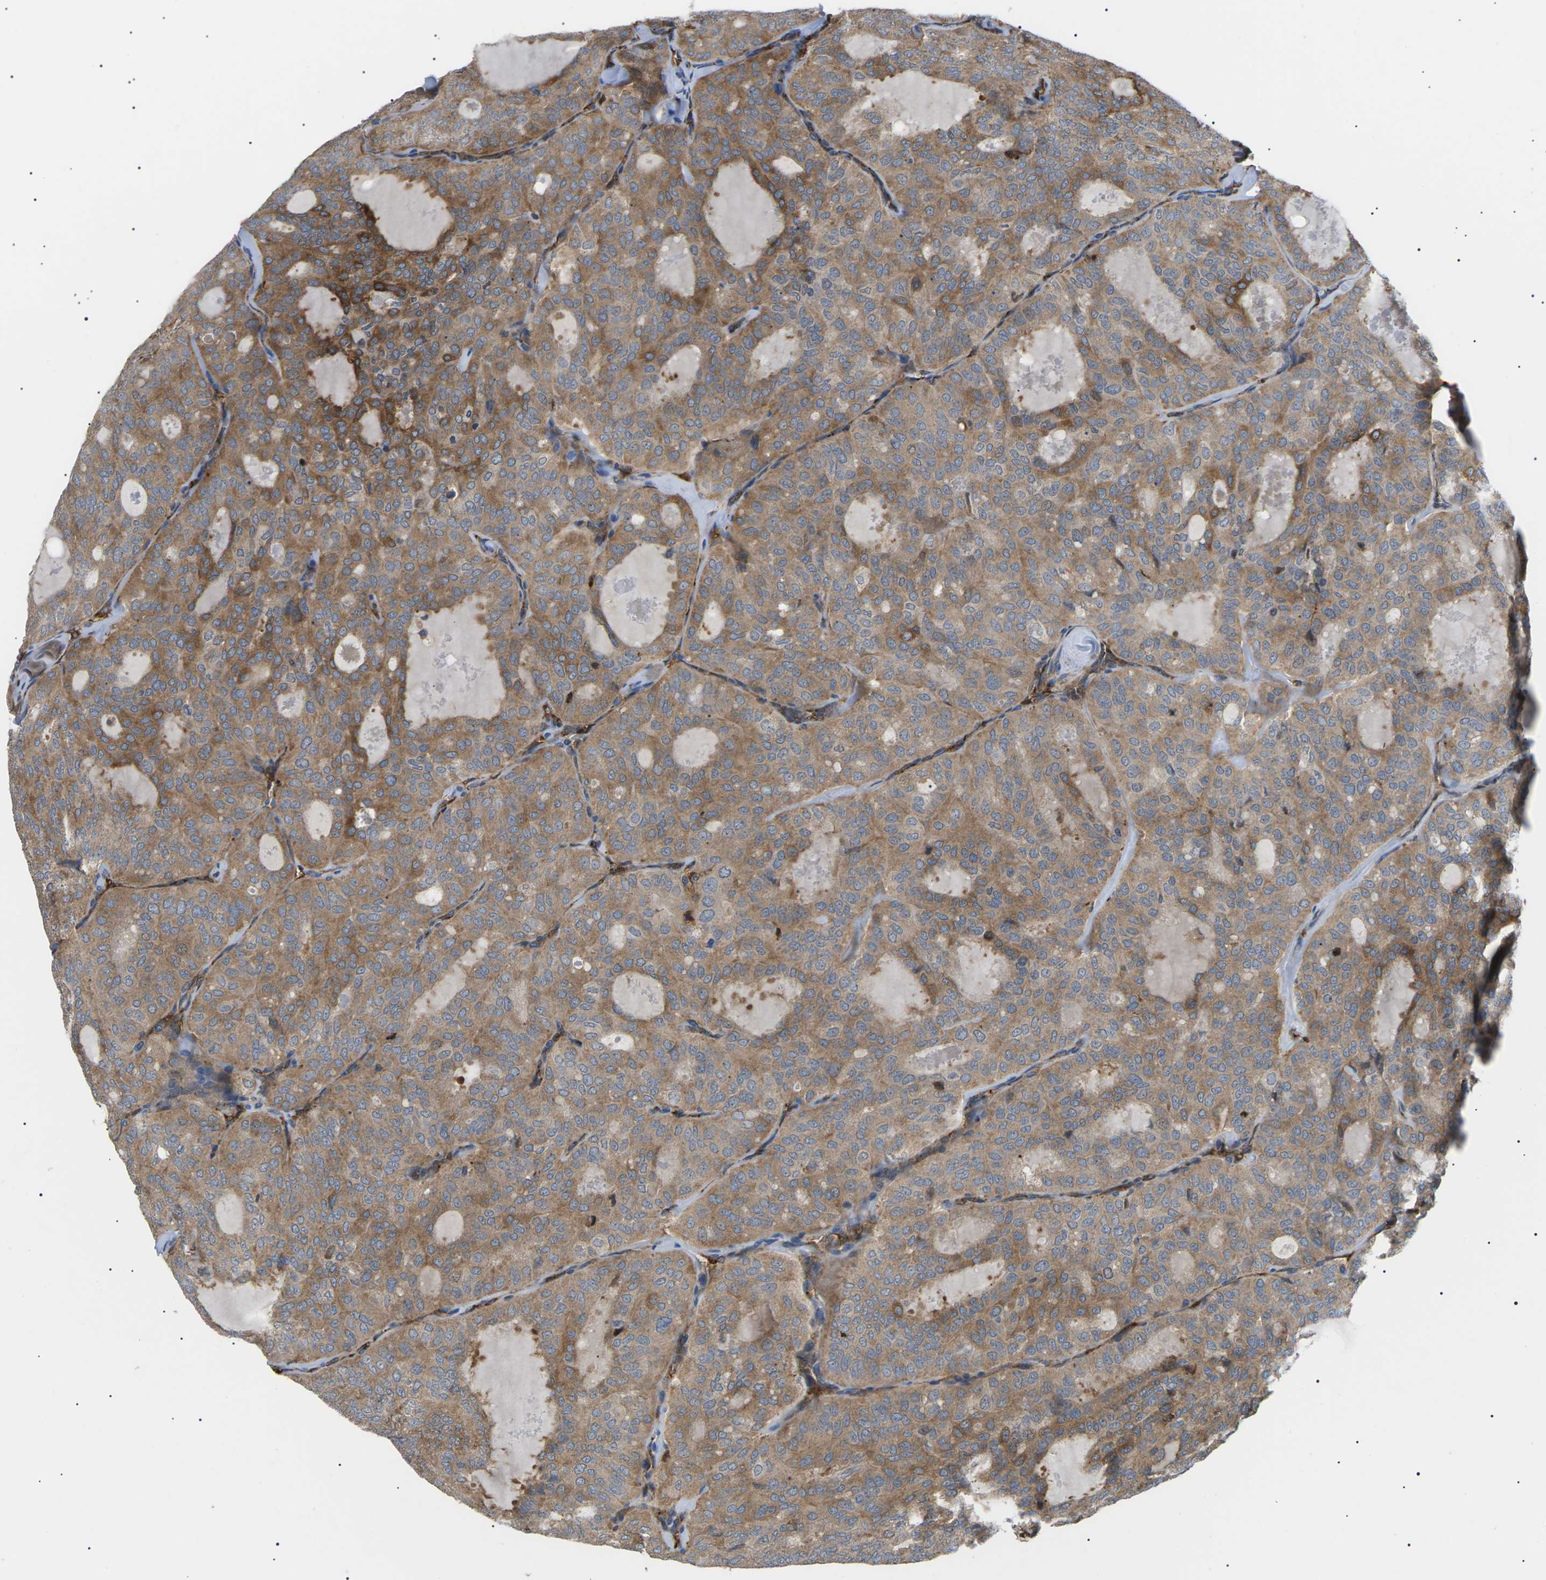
{"staining": {"intensity": "moderate", "quantity": ">75%", "location": "cytoplasmic/membranous"}, "tissue": "thyroid cancer", "cell_type": "Tumor cells", "image_type": "cancer", "snomed": [{"axis": "morphology", "description": "Follicular adenoma carcinoma, NOS"}, {"axis": "topography", "description": "Thyroid gland"}], "caption": "This is an image of immunohistochemistry (IHC) staining of thyroid cancer (follicular adenoma carcinoma), which shows moderate expression in the cytoplasmic/membranous of tumor cells.", "gene": "TMTC4", "patient": {"sex": "male", "age": 75}}